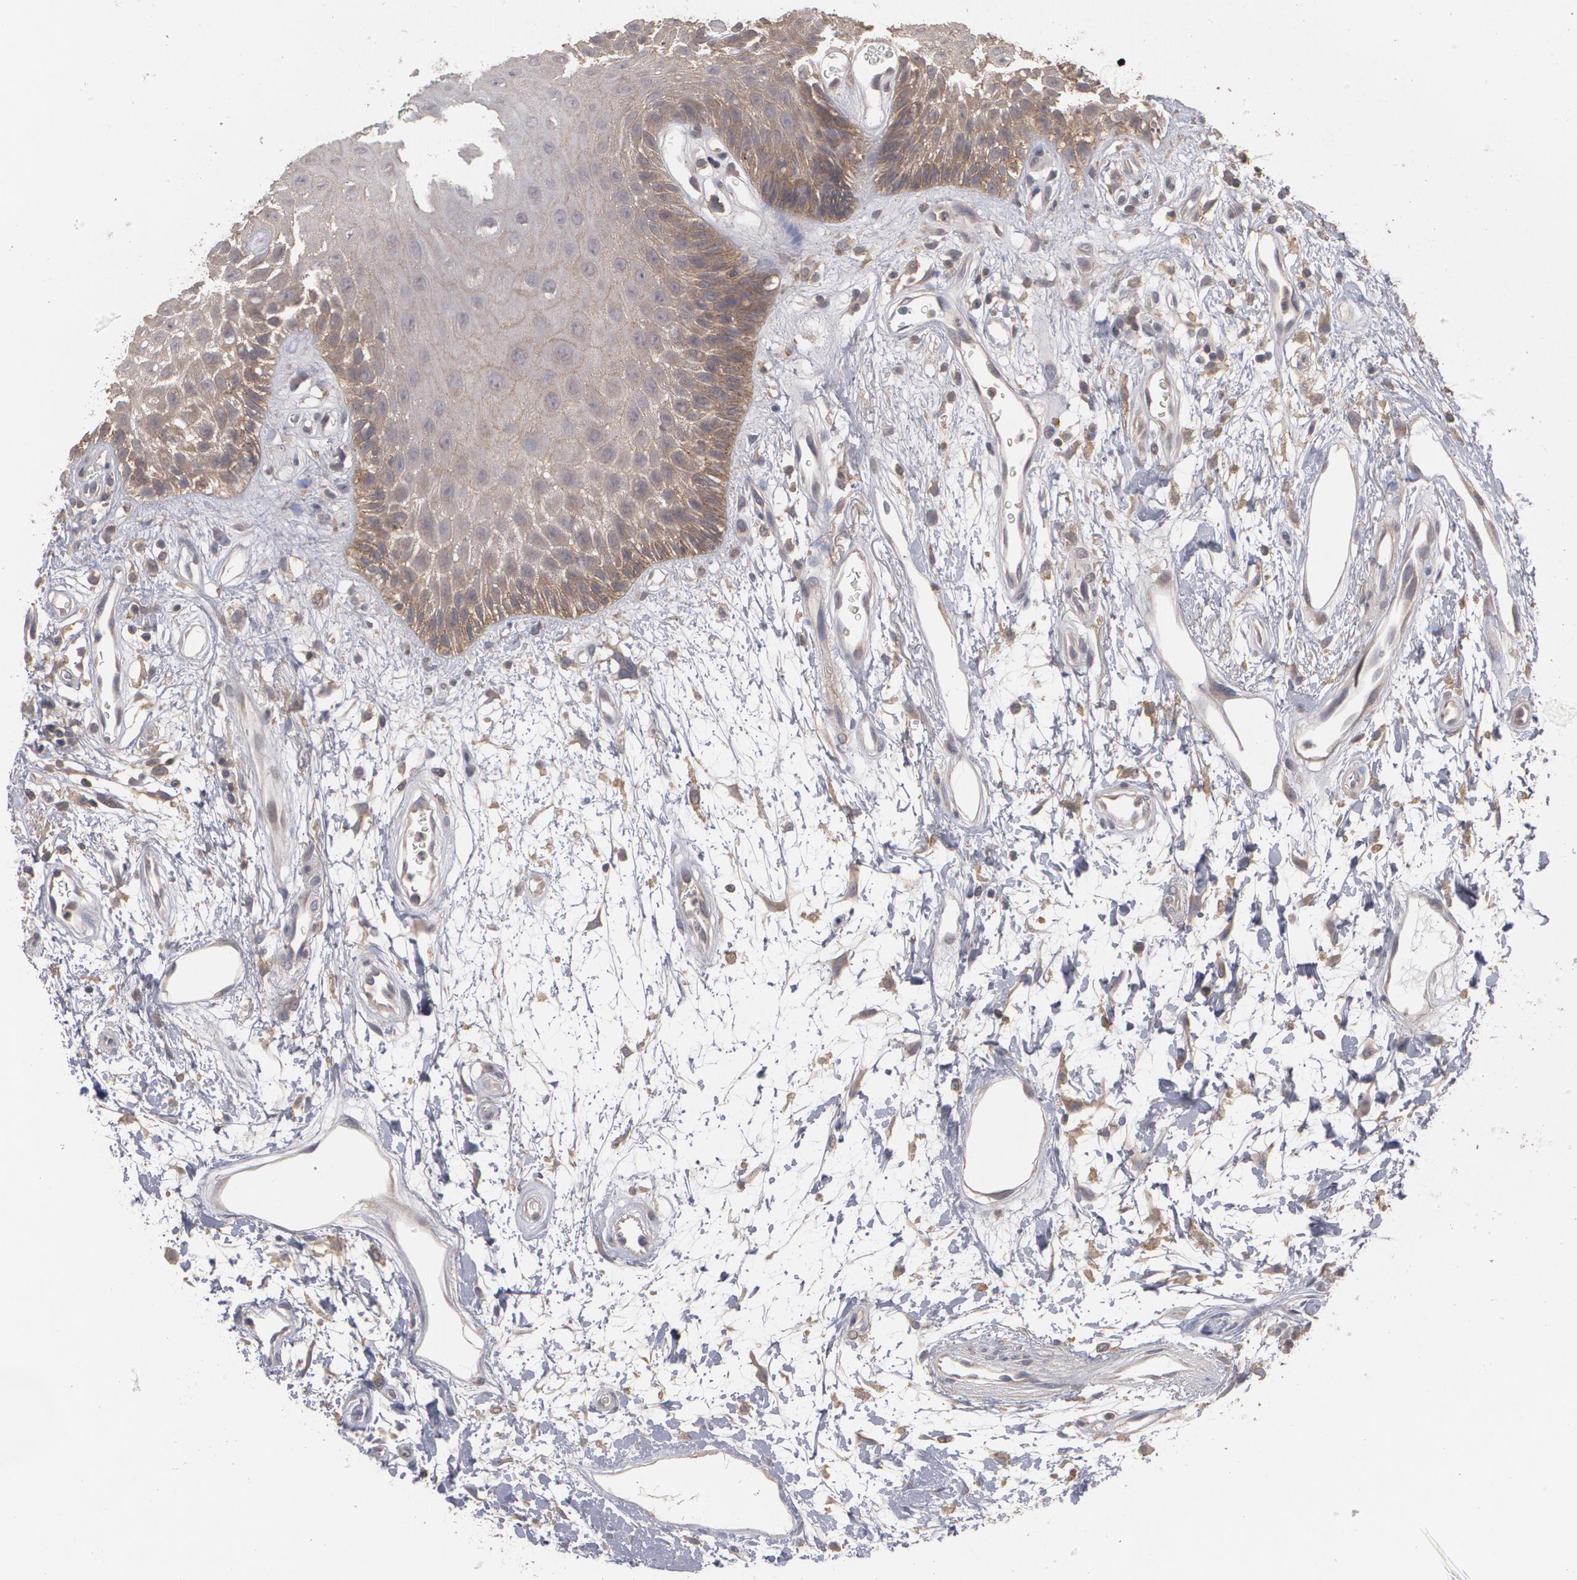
{"staining": {"intensity": "weak", "quantity": "25%-75%", "location": "cytoplasmic/membranous"}, "tissue": "oral mucosa", "cell_type": "Squamous epithelial cells", "image_type": "normal", "snomed": [{"axis": "morphology", "description": "Normal tissue, NOS"}, {"axis": "morphology", "description": "Squamous cell carcinoma, NOS"}, {"axis": "topography", "description": "Skeletal muscle"}, {"axis": "topography", "description": "Oral tissue"}, {"axis": "topography", "description": "Head-Neck"}], "caption": "Immunohistochemistry staining of benign oral mucosa, which displays low levels of weak cytoplasmic/membranous staining in approximately 25%-75% of squamous epithelial cells indicating weak cytoplasmic/membranous protein staining. The staining was performed using DAB (brown) for protein detection and nuclei were counterstained in hematoxylin (blue).", "gene": "ARF6", "patient": {"sex": "female", "age": 84}}